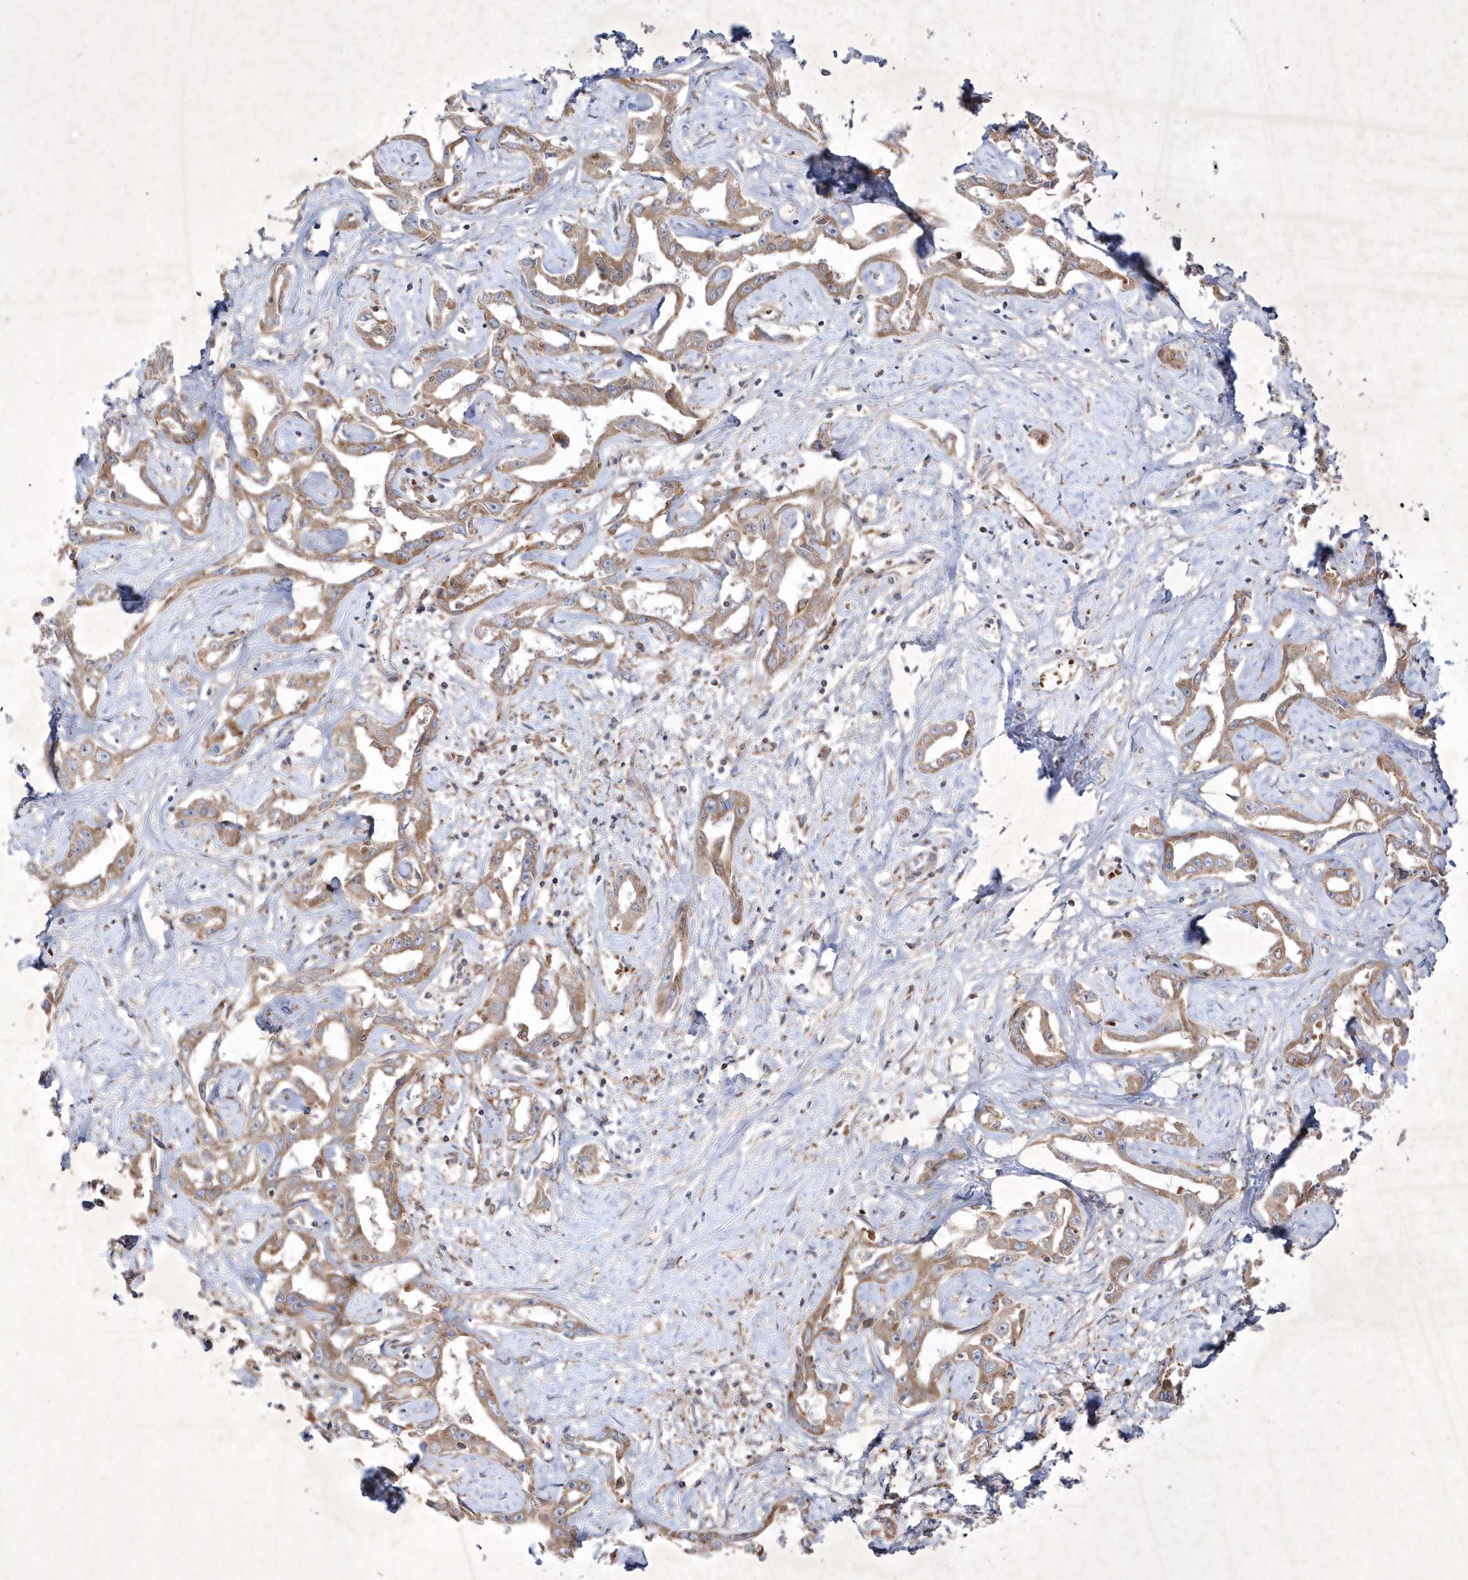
{"staining": {"intensity": "moderate", "quantity": ">75%", "location": "cytoplasmic/membranous"}, "tissue": "liver cancer", "cell_type": "Tumor cells", "image_type": "cancer", "snomed": [{"axis": "morphology", "description": "Cholangiocarcinoma"}, {"axis": "topography", "description": "Liver"}], "caption": "The photomicrograph exhibits immunohistochemical staining of liver cancer (cholangiocarcinoma). There is moderate cytoplasmic/membranous expression is appreciated in approximately >75% of tumor cells. (Brightfield microscopy of DAB IHC at high magnification).", "gene": "OPA1", "patient": {"sex": "male", "age": 59}}